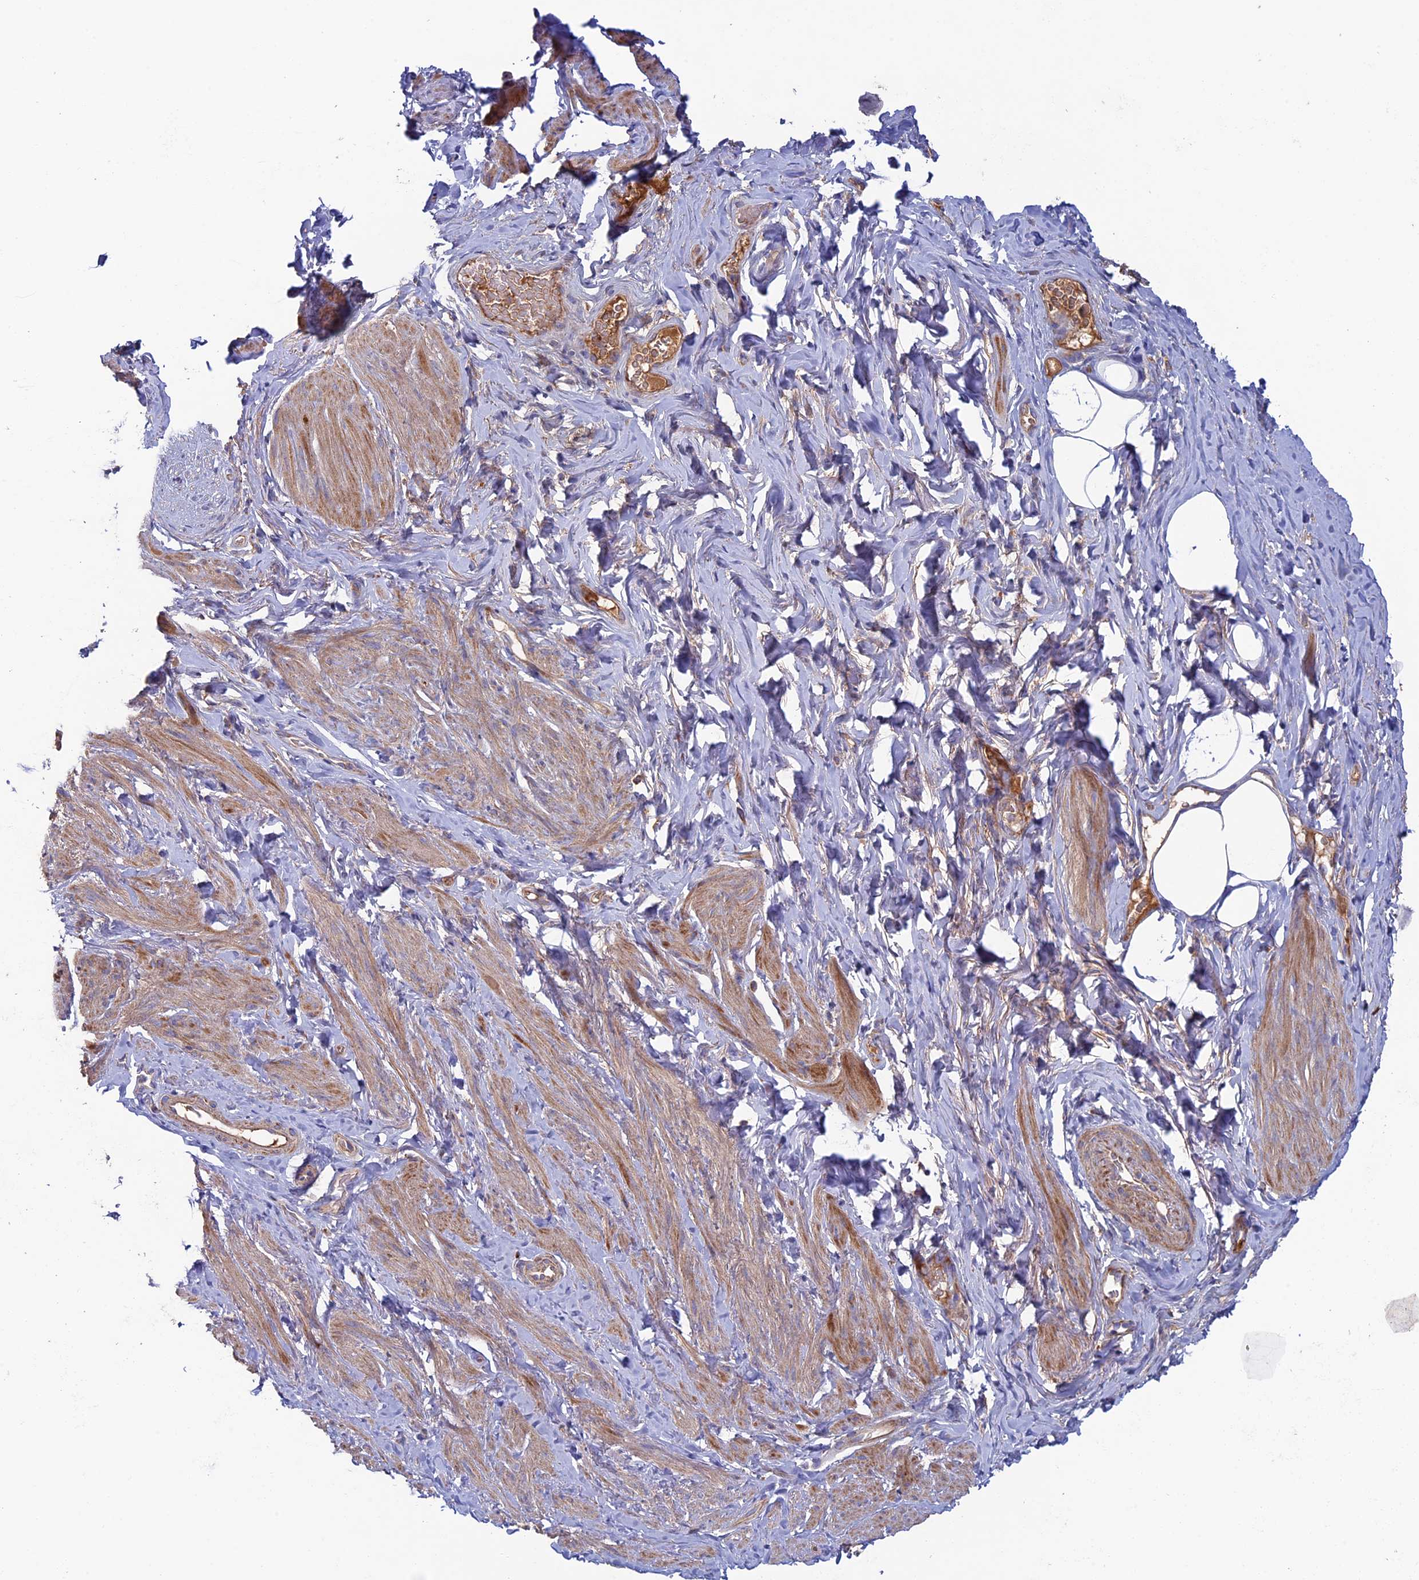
{"staining": {"intensity": "moderate", "quantity": "25%-75%", "location": "cytoplasmic/membranous"}, "tissue": "smooth muscle", "cell_type": "Smooth muscle cells", "image_type": "normal", "snomed": [{"axis": "morphology", "description": "Normal tissue, NOS"}, {"axis": "topography", "description": "Smooth muscle"}, {"axis": "topography", "description": "Peripheral nerve tissue"}], "caption": "Immunohistochemical staining of unremarkable human smooth muscle reveals moderate cytoplasmic/membranous protein staining in about 25%-75% of smooth muscle cells.", "gene": "SLC15A5", "patient": {"sex": "male", "age": 69}}